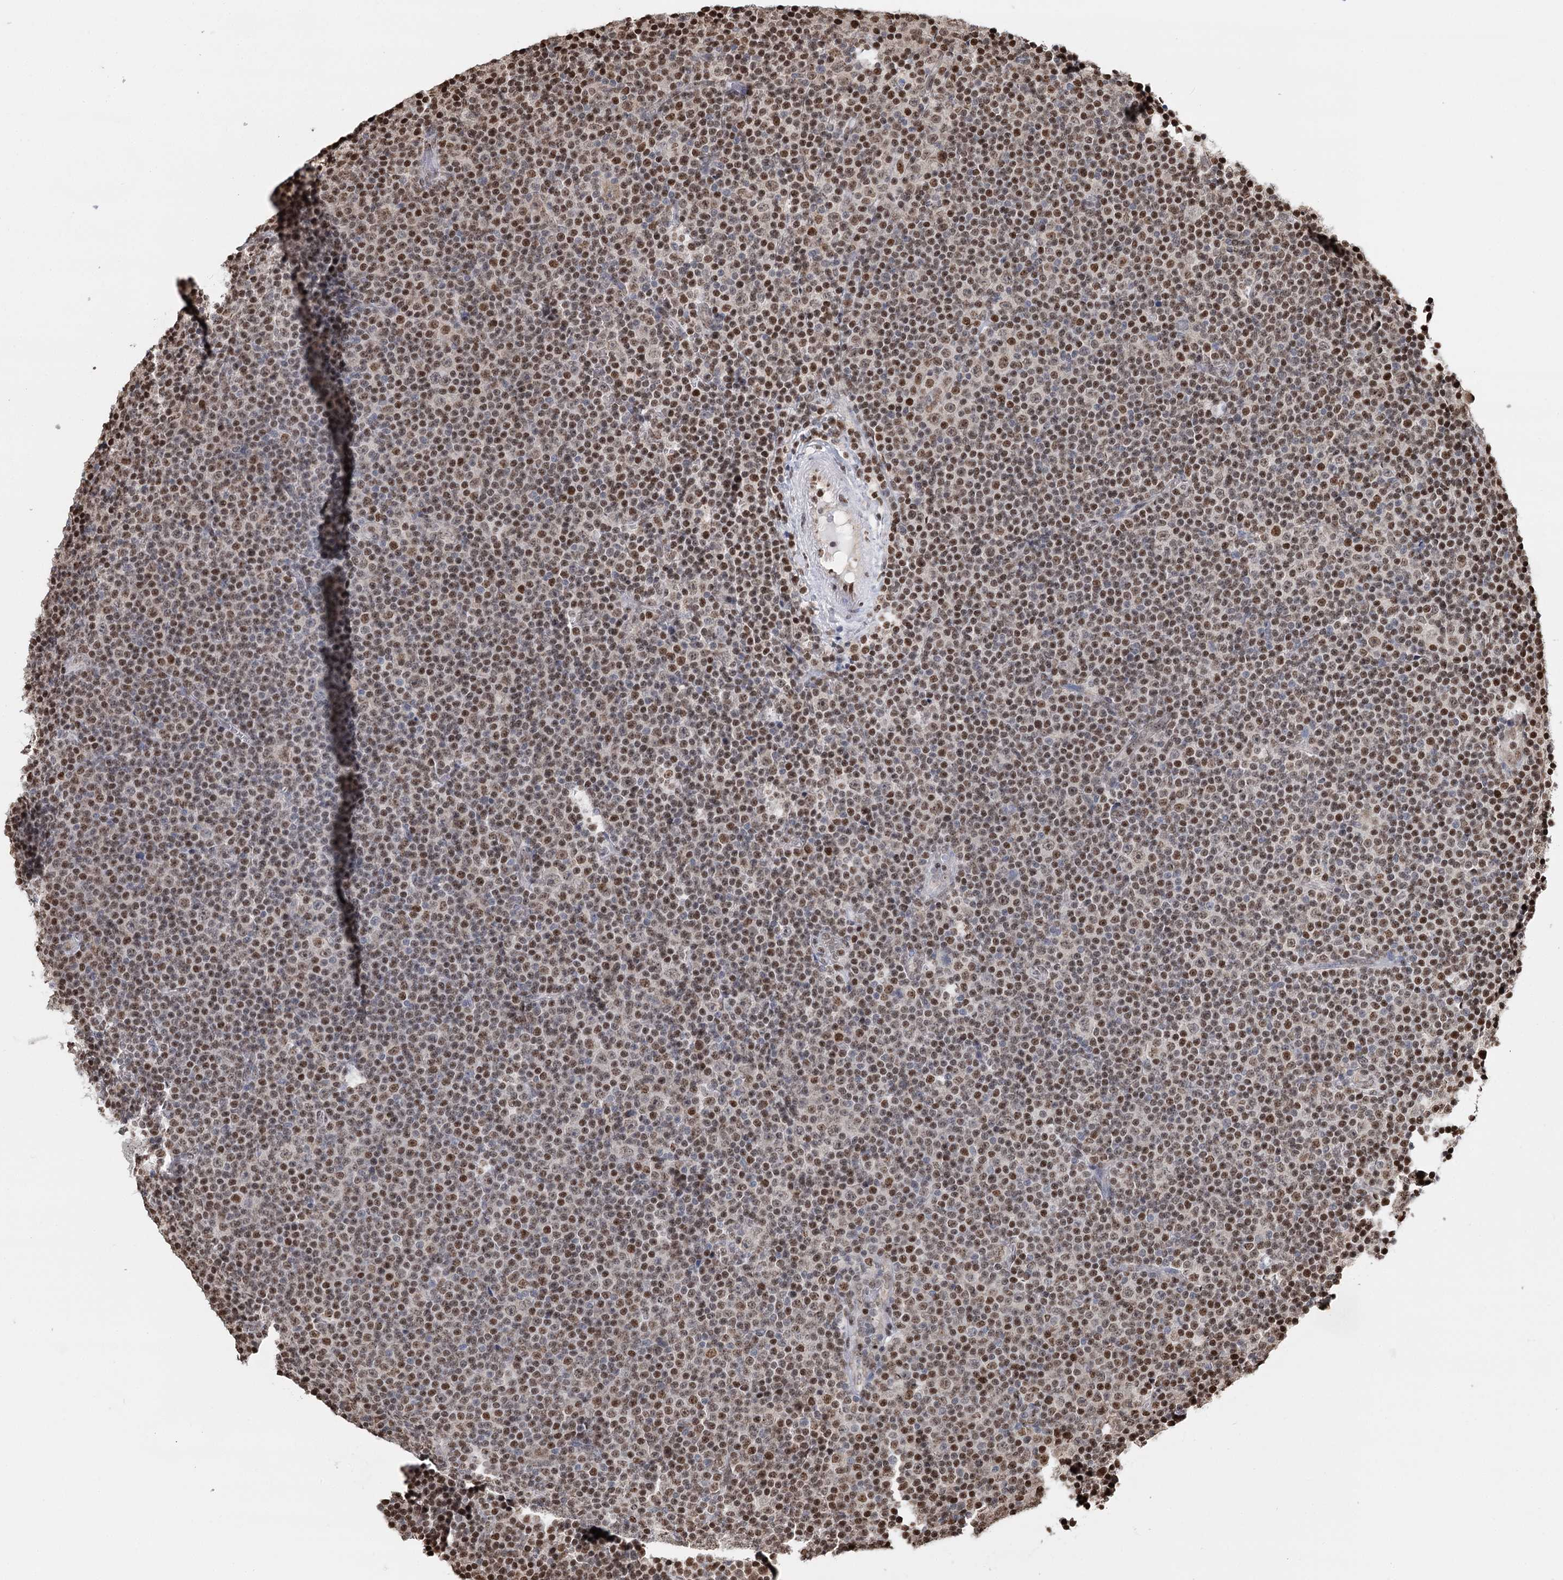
{"staining": {"intensity": "moderate", "quantity": ">75%", "location": "nuclear"}, "tissue": "lymphoma", "cell_type": "Tumor cells", "image_type": "cancer", "snomed": [{"axis": "morphology", "description": "Malignant lymphoma, non-Hodgkin's type, Low grade"}, {"axis": "topography", "description": "Lymph node"}], "caption": "There is medium levels of moderate nuclear staining in tumor cells of lymphoma, as demonstrated by immunohistochemical staining (brown color).", "gene": "RPS27A", "patient": {"sex": "female", "age": 67}}